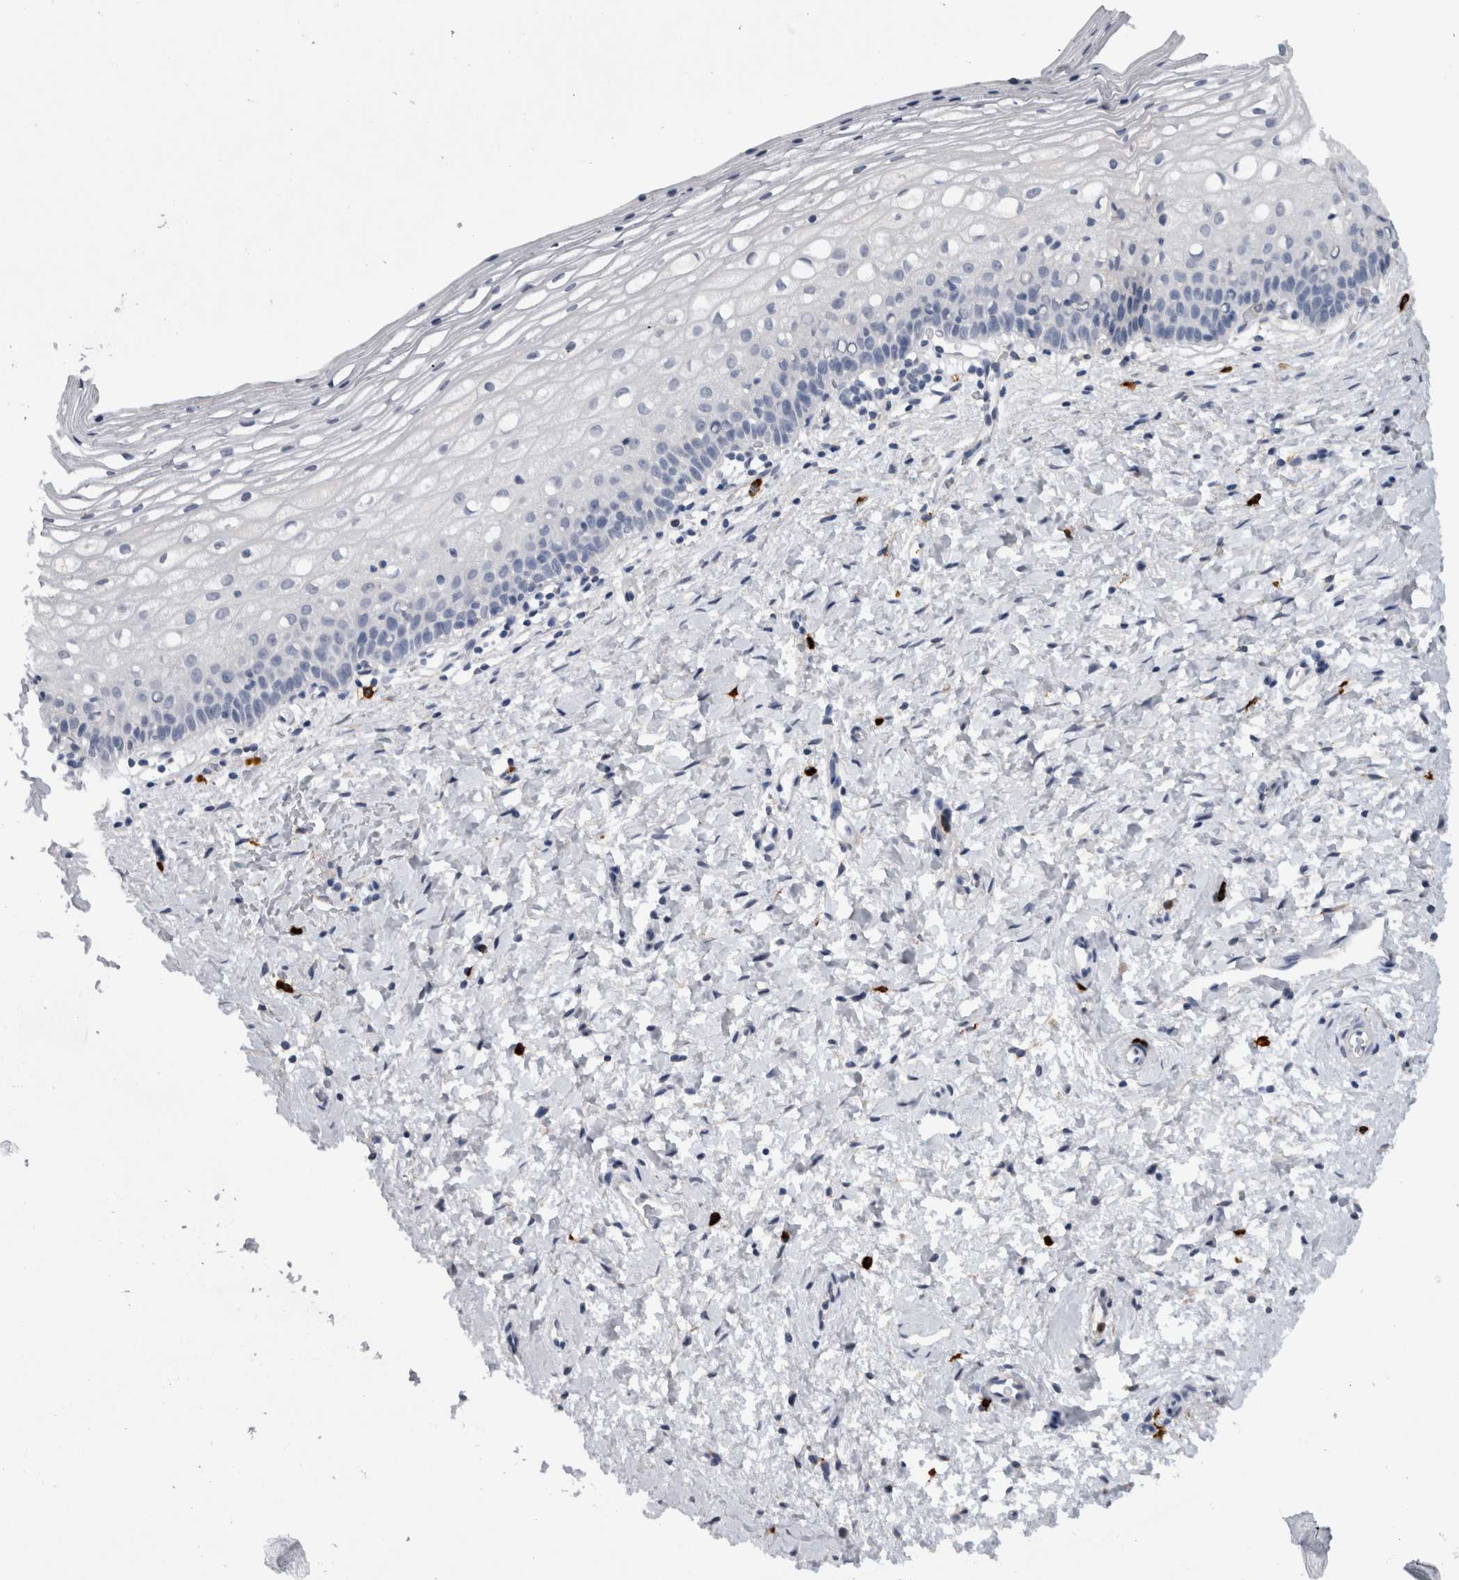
{"staining": {"intensity": "negative", "quantity": "none", "location": "none"}, "tissue": "cervix", "cell_type": "Squamous epithelial cells", "image_type": "normal", "snomed": [{"axis": "morphology", "description": "Normal tissue, NOS"}, {"axis": "topography", "description": "Cervix"}], "caption": "IHC photomicrograph of unremarkable human cervix stained for a protein (brown), which displays no staining in squamous epithelial cells. The staining was performed using DAB (3,3'-diaminobenzidine) to visualize the protein expression in brown, while the nuclei were stained in blue with hematoxylin (Magnification: 20x).", "gene": "CD63", "patient": {"sex": "female", "age": 72}}